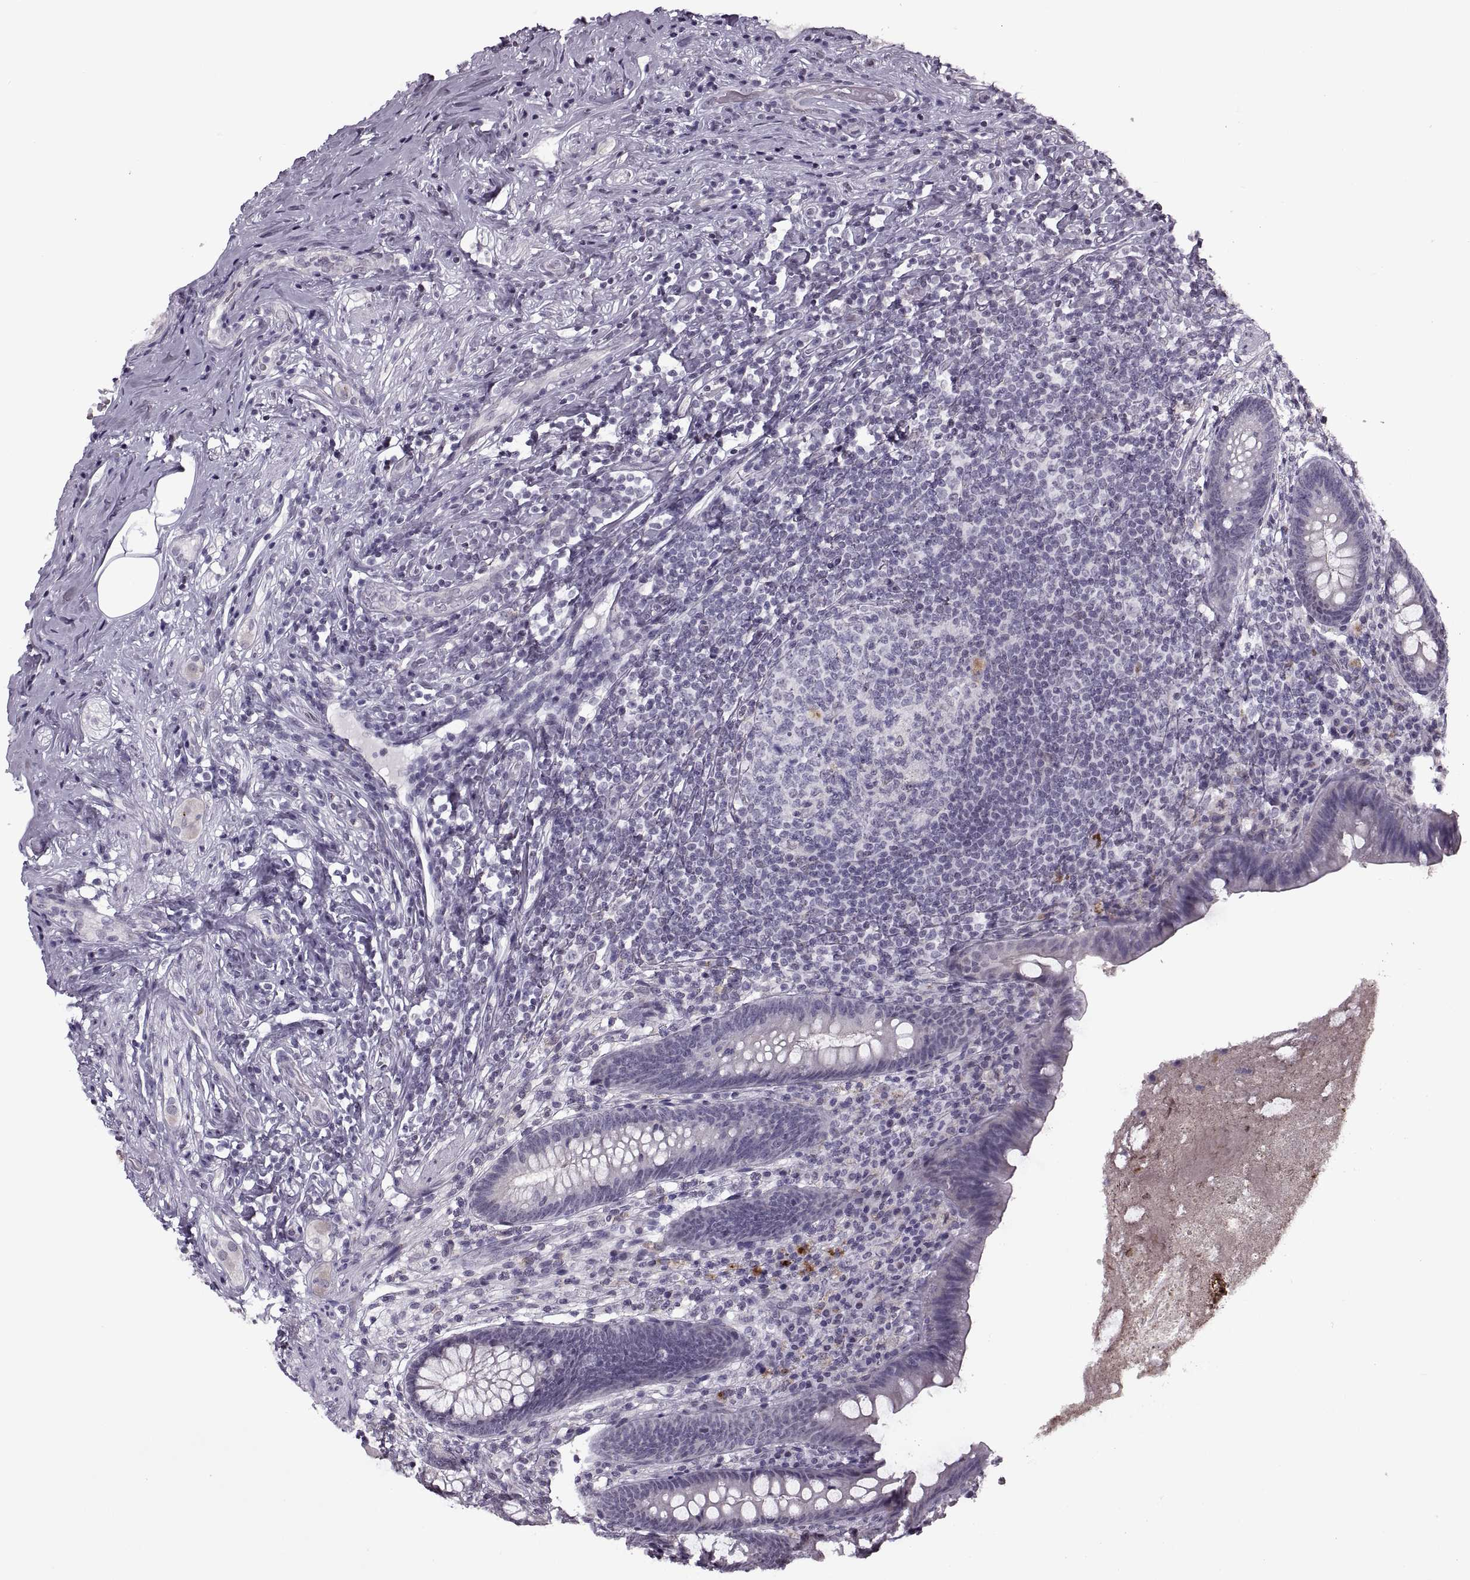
{"staining": {"intensity": "negative", "quantity": "none", "location": "none"}, "tissue": "appendix", "cell_type": "Glandular cells", "image_type": "normal", "snomed": [{"axis": "morphology", "description": "Normal tissue, NOS"}, {"axis": "topography", "description": "Appendix"}], "caption": "Immunohistochemical staining of unremarkable appendix demonstrates no significant positivity in glandular cells.", "gene": "PRSS37", "patient": {"sex": "male", "age": 47}}